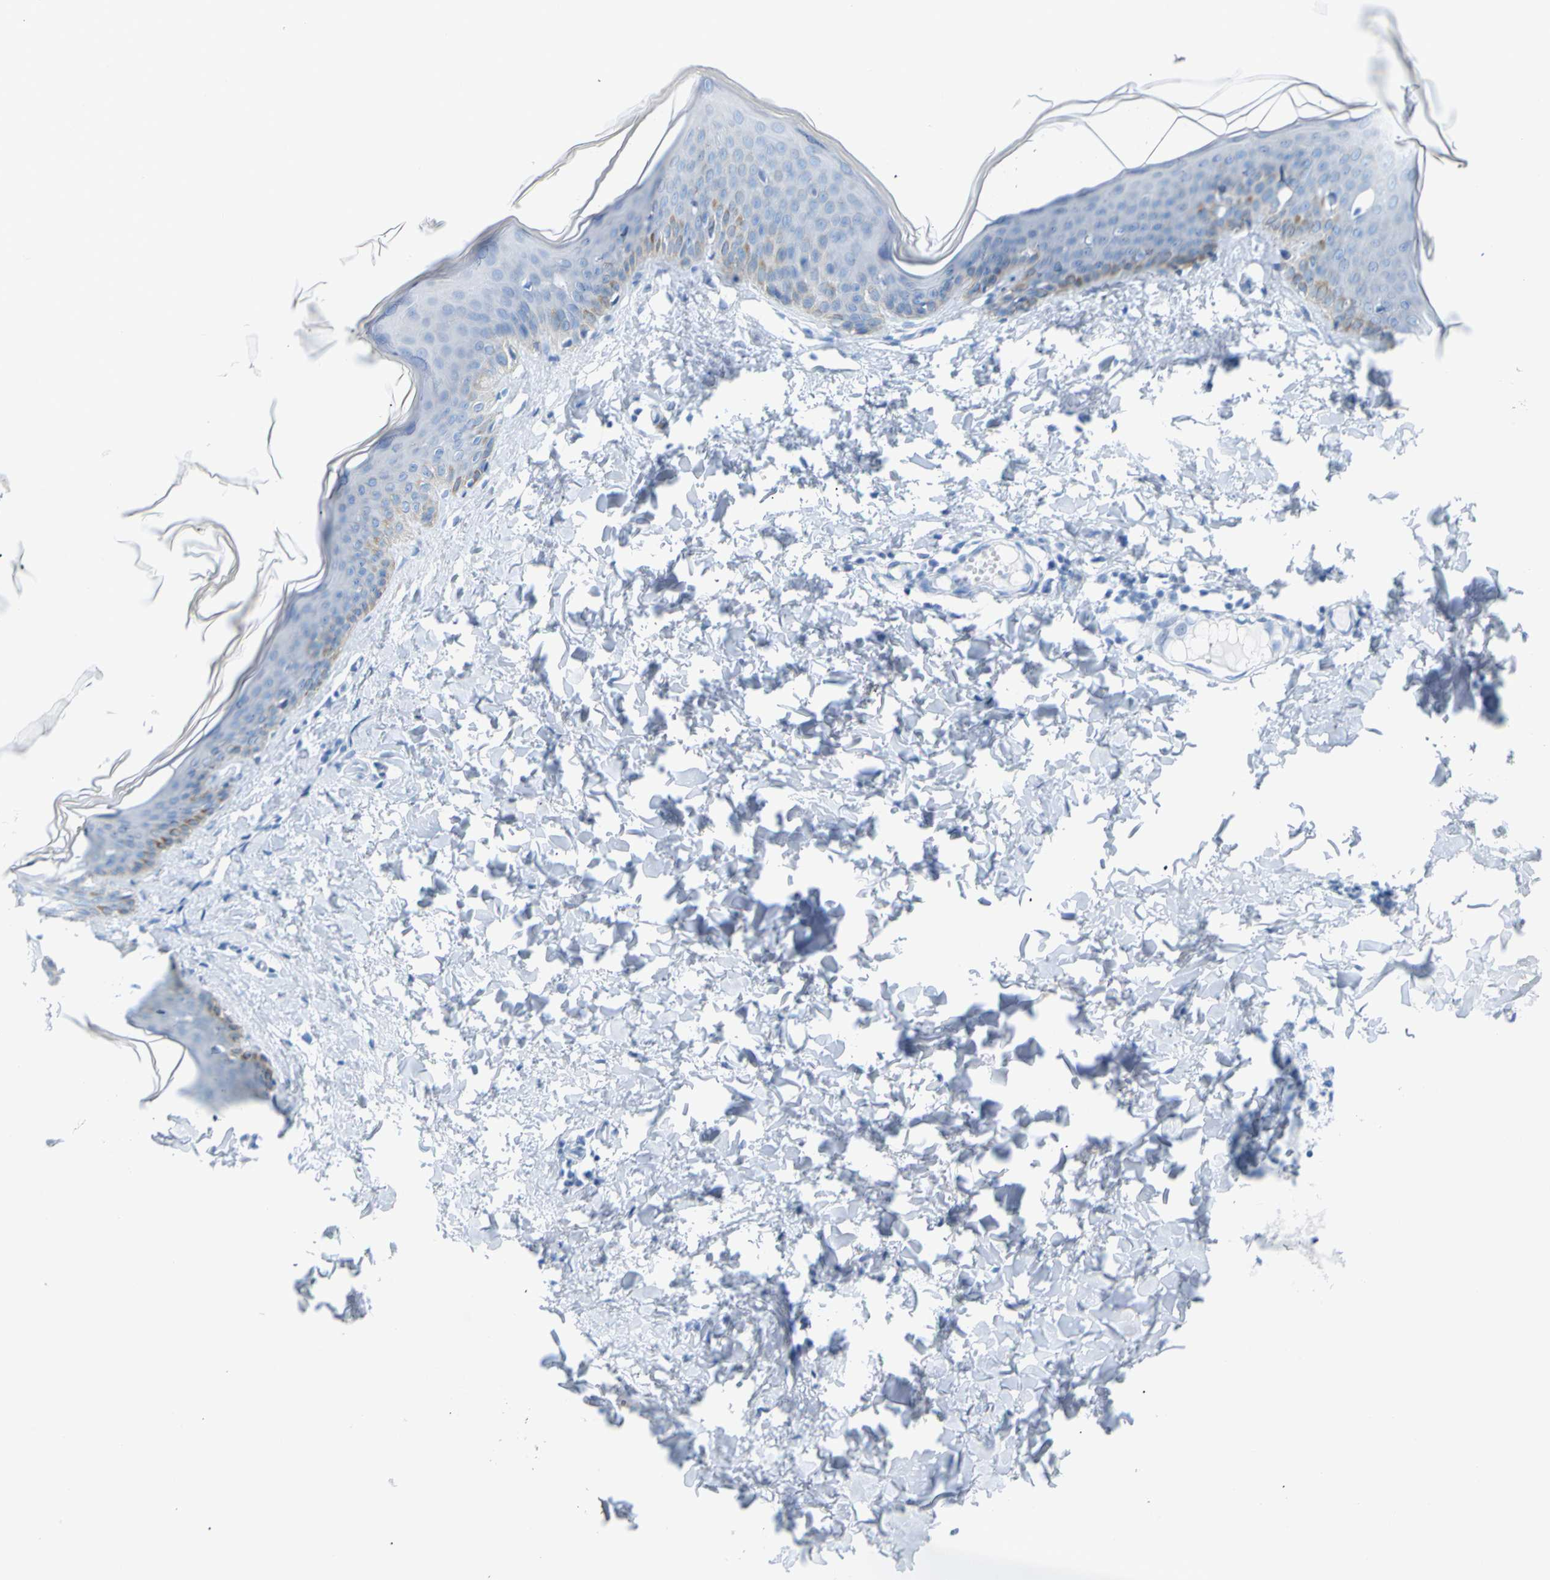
{"staining": {"intensity": "negative", "quantity": "none", "location": "none"}, "tissue": "skin", "cell_type": "Fibroblasts", "image_type": "normal", "snomed": [{"axis": "morphology", "description": "Normal tissue, NOS"}, {"axis": "topography", "description": "Skin"}], "caption": "The IHC image has no significant staining in fibroblasts of skin.", "gene": "OPN1SW", "patient": {"sex": "female", "age": 17}}